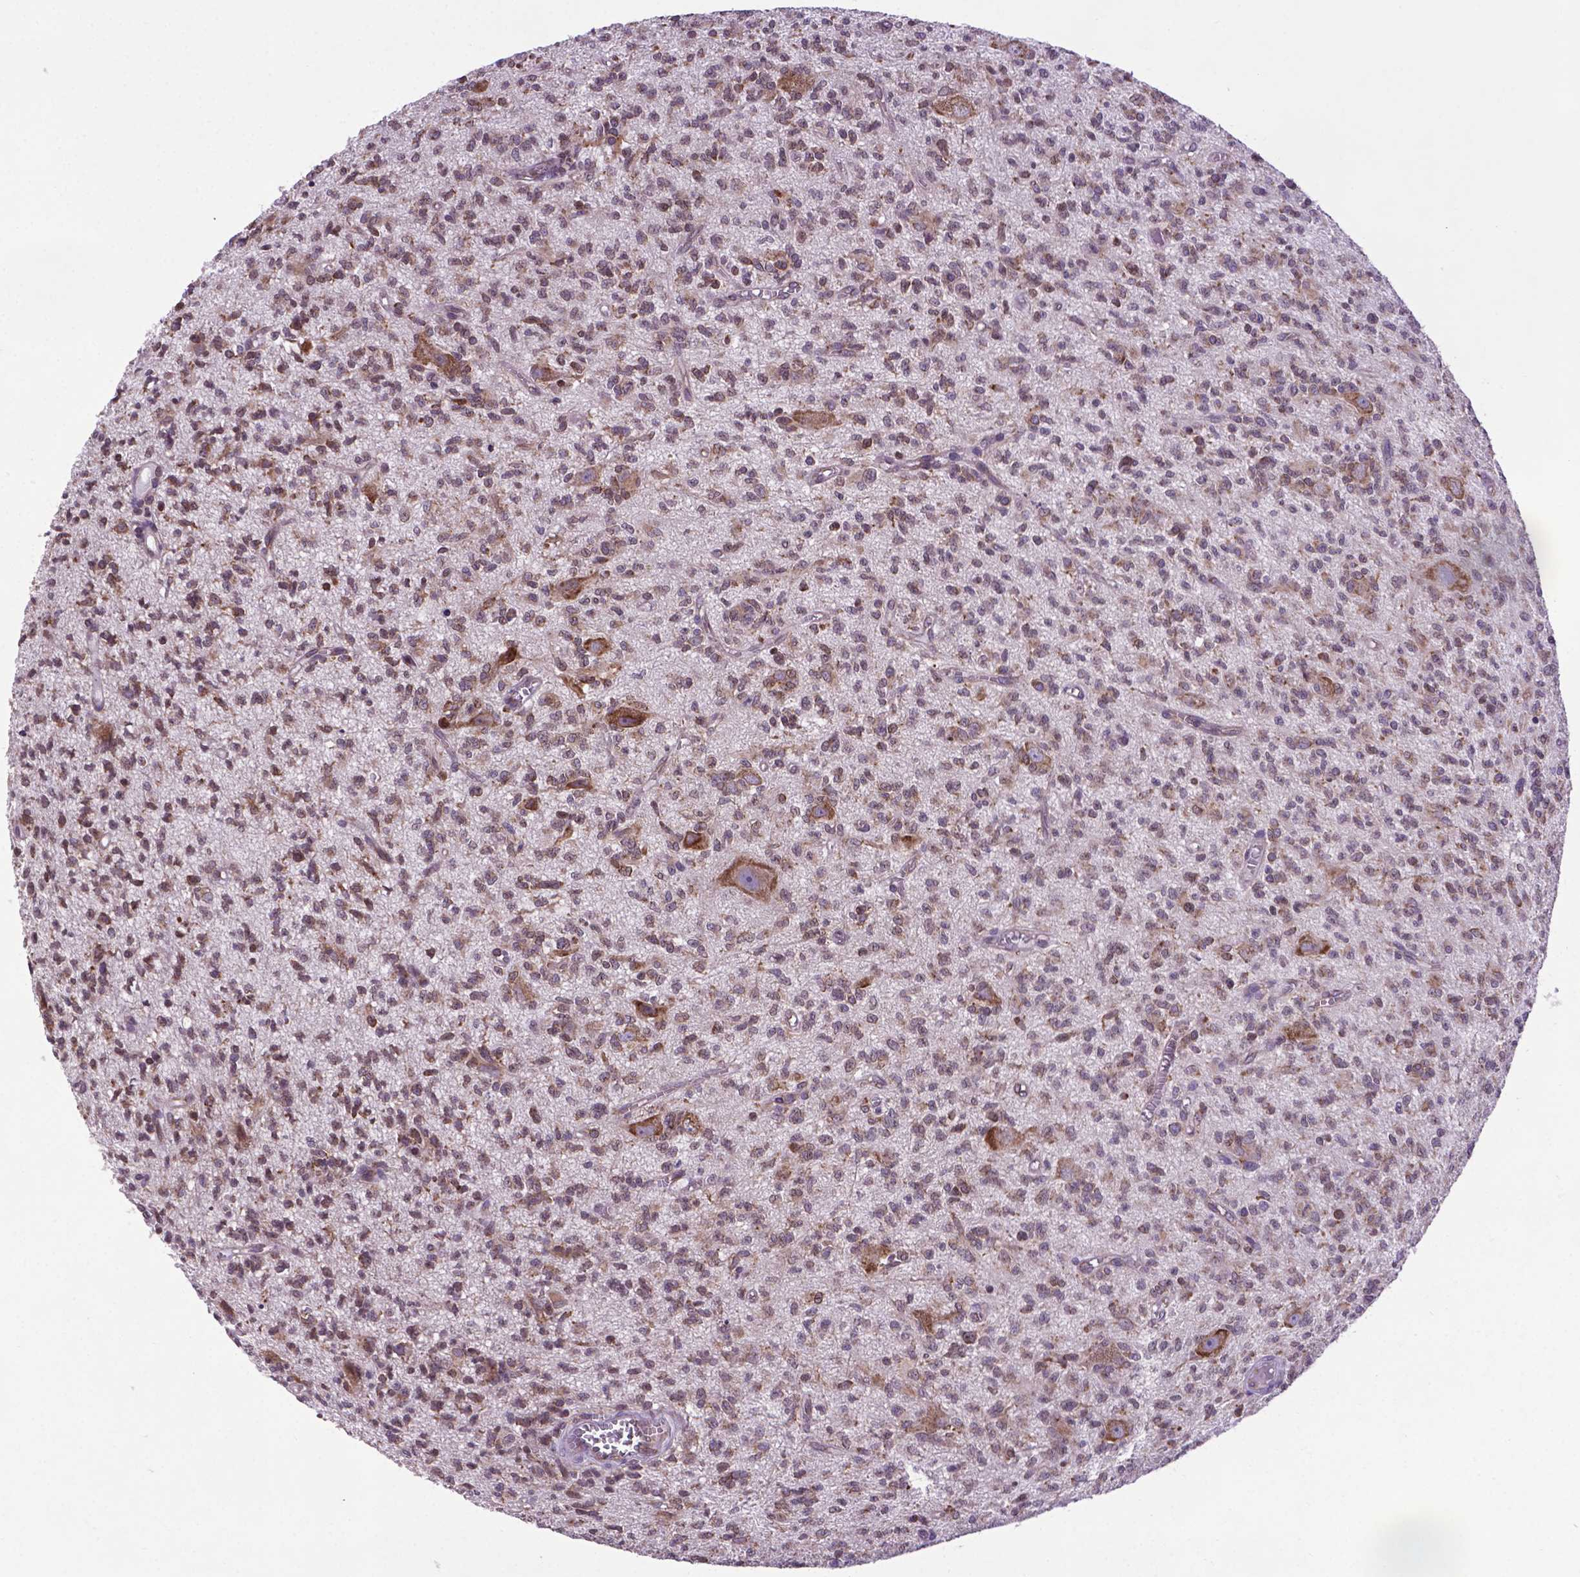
{"staining": {"intensity": "weak", "quantity": "25%-75%", "location": "cytoplasmic/membranous"}, "tissue": "glioma", "cell_type": "Tumor cells", "image_type": "cancer", "snomed": [{"axis": "morphology", "description": "Glioma, malignant, Low grade"}, {"axis": "topography", "description": "Brain"}], "caption": "Weak cytoplasmic/membranous expression is seen in approximately 25%-75% of tumor cells in low-grade glioma (malignant).", "gene": "WDR83OS", "patient": {"sex": "male", "age": 64}}